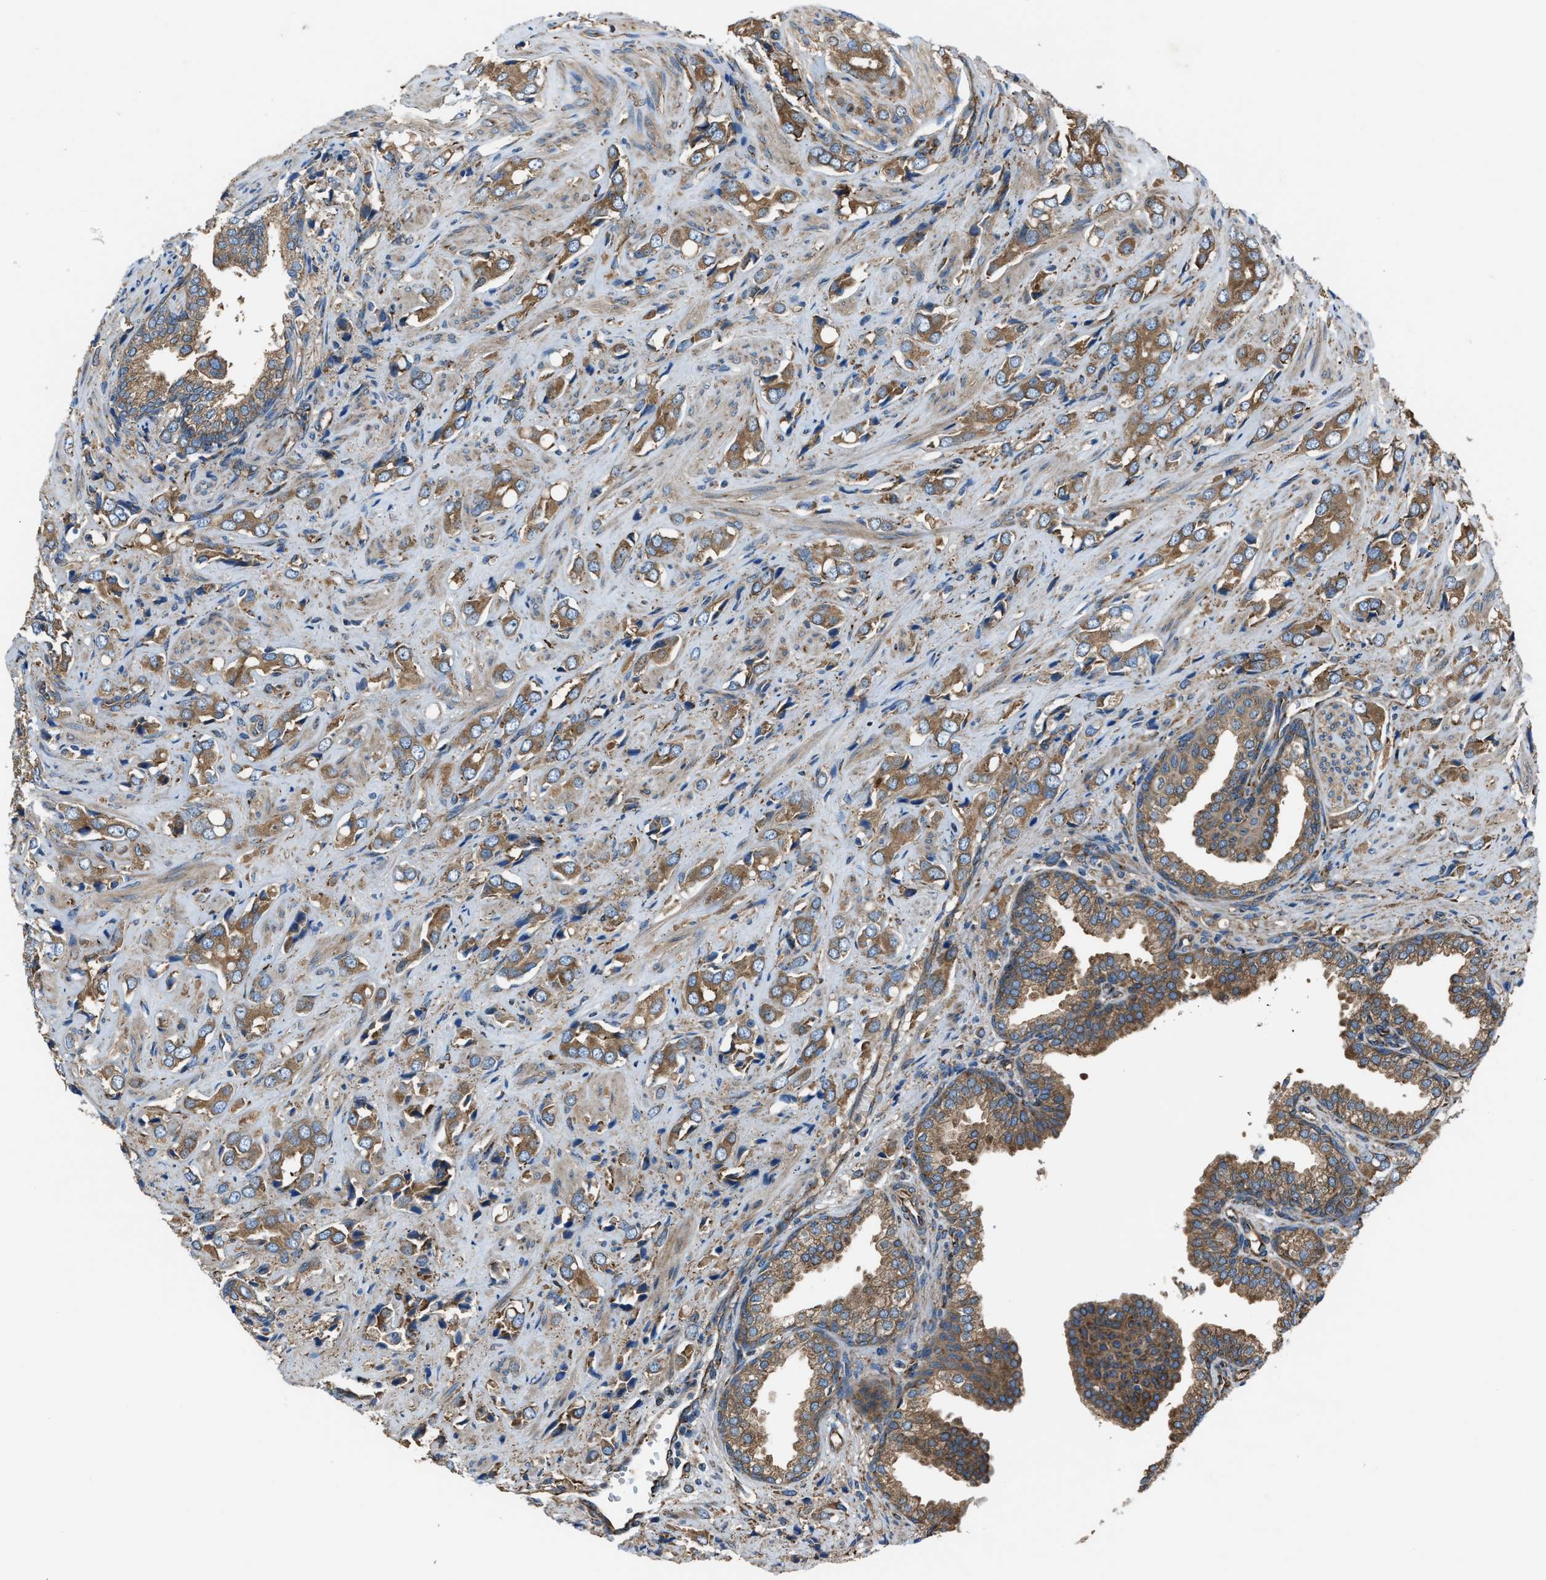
{"staining": {"intensity": "moderate", "quantity": ">75%", "location": "cytoplasmic/membranous"}, "tissue": "prostate cancer", "cell_type": "Tumor cells", "image_type": "cancer", "snomed": [{"axis": "morphology", "description": "Adenocarcinoma, High grade"}, {"axis": "topography", "description": "Prostate"}], "caption": "Protein expression analysis of human prostate cancer (high-grade adenocarcinoma) reveals moderate cytoplasmic/membranous staining in approximately >75% of tumor cells.", "gene": "TRPC1", "patient": {"sex": "male", "age": 52}}